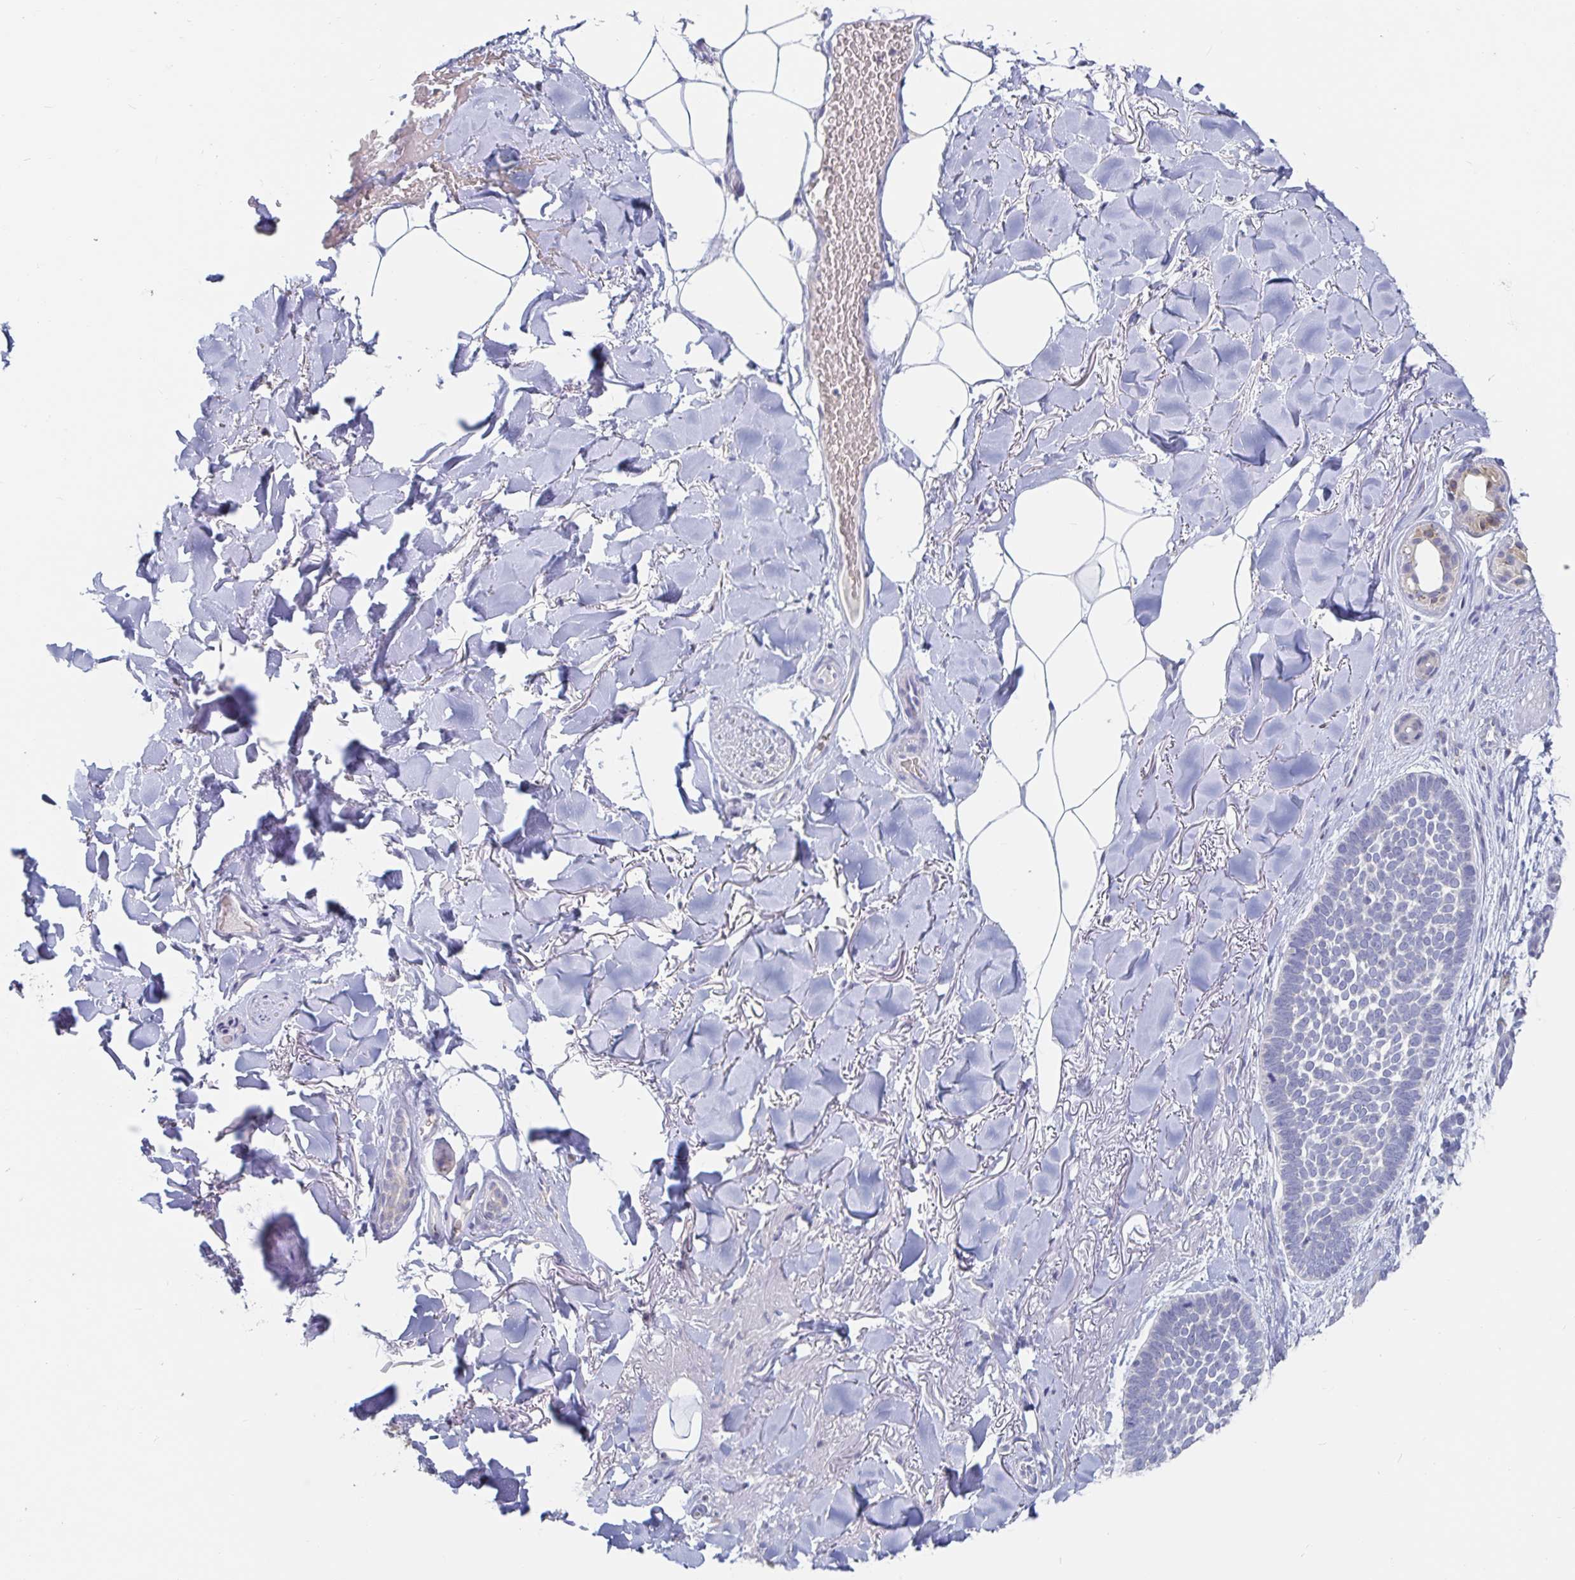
{"staining": {"intensity": "negative", "quantity": "none", "location": "none"}, "tissue": "skin cancer", "cell_type": "Tumor cells", "image_type": "cancer", "snomed": [{"axis": "morphology", "description": "Basal cell carcinoma"}, {"axis": "topography", "description": "Skin"}], "caption": "Skin basal cell carcinoma was stained to show a protein in brown. There is no significant positivity in tumor cells. (DAB IHC with hematoxylin counter stain).", "gene": "SPPL3", "patient": {"sex": "female", "age": 82}}